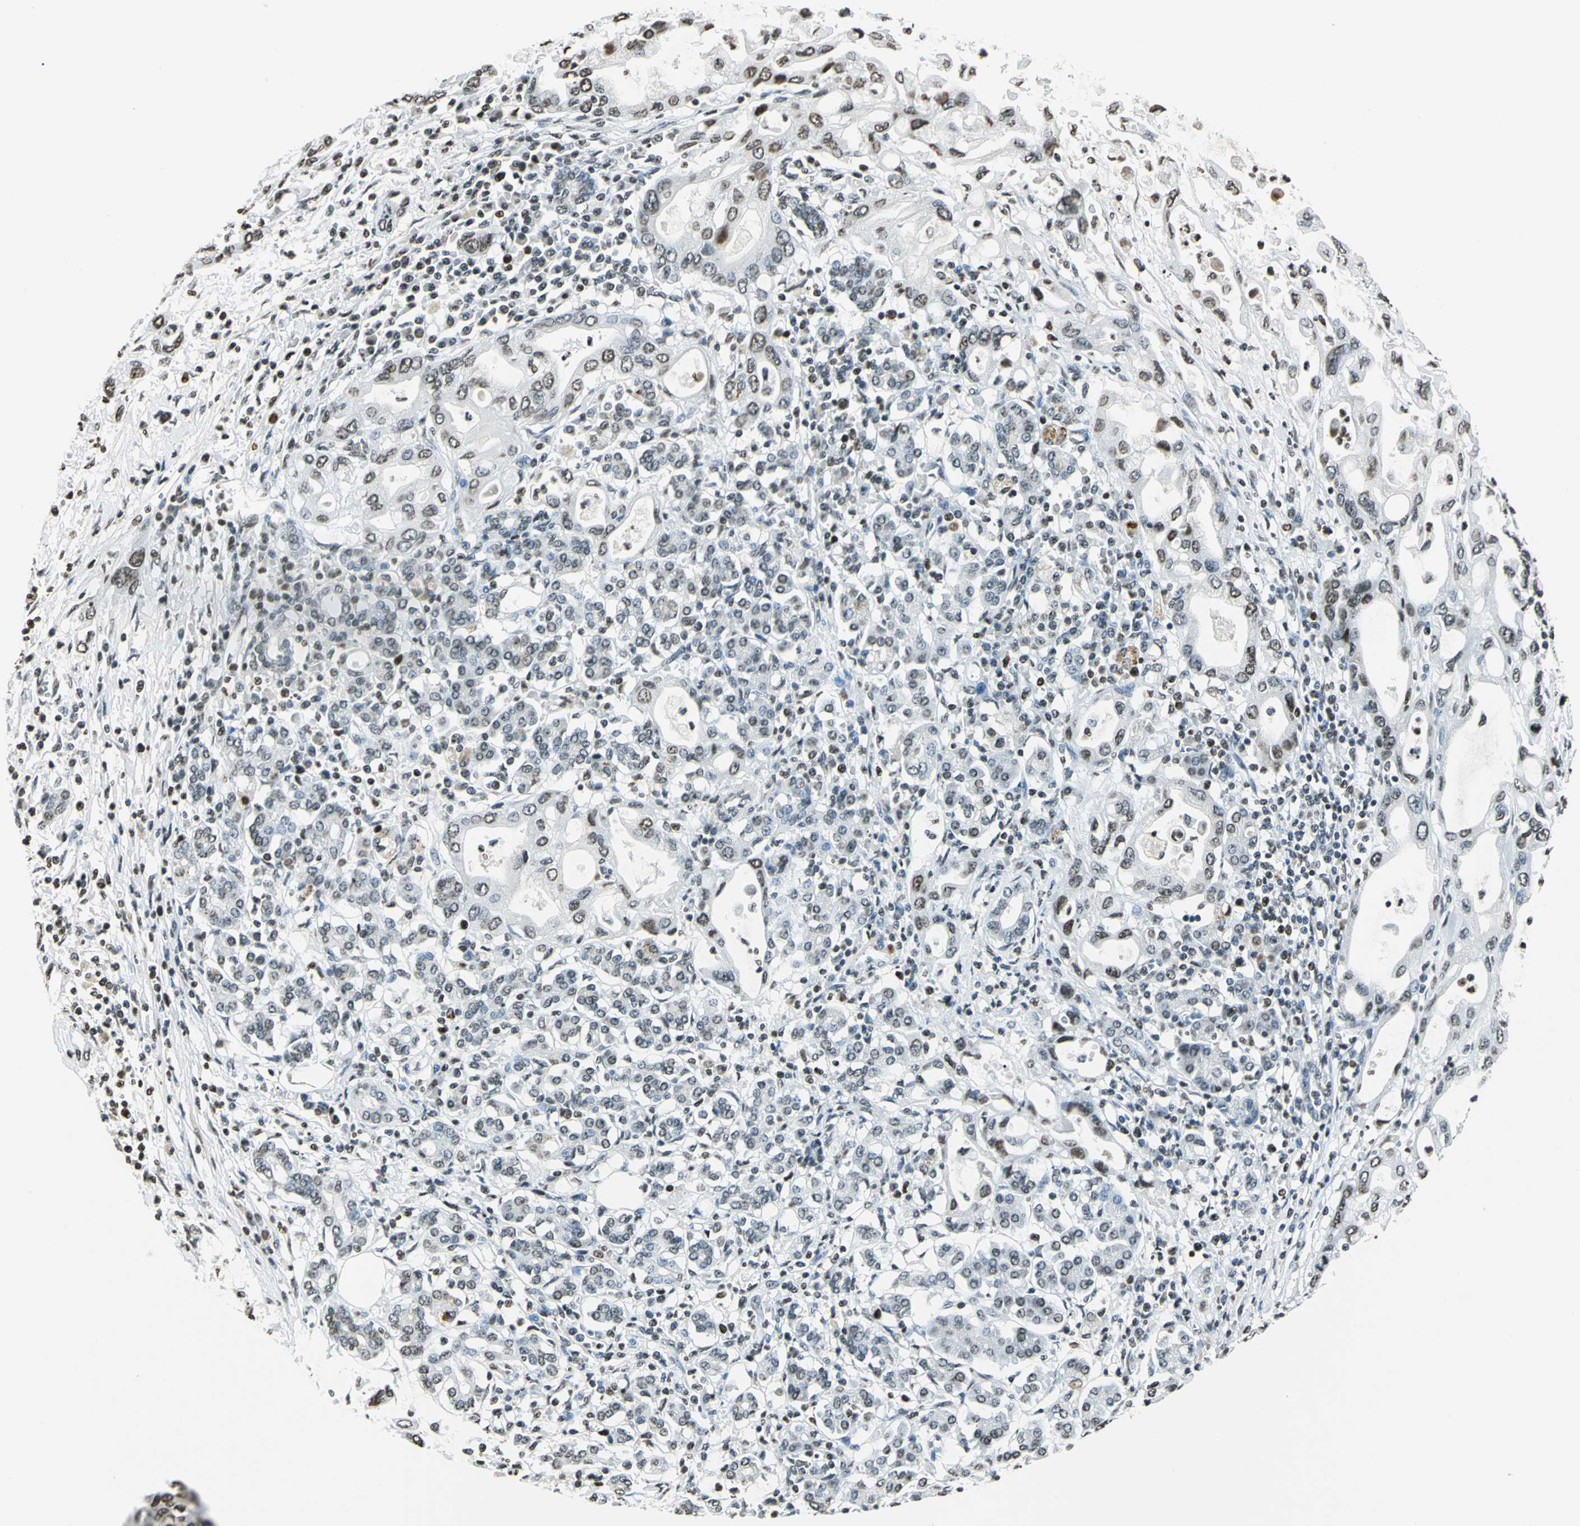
{"staining": {"intensity": "moderate", "quantity": ">75%", "location": "nuclear"}, "tissue": "pancreatic cancer", "cell_type": "Tumor cells", "image_type": "cancer", "snomed": [{"axis": "morphology", "description": "Adenocarcinoma, NOS"}, {"axis": "topography", "description": "Pancreas"}], "caption": "Human pancreatic adenocarcinoma stained with a brown dye exhibits moderate nuclear positive positivity in about >75% of tumor cells.", "gene": "MCM4", "patient": {"sex": "female", "age": 57}}